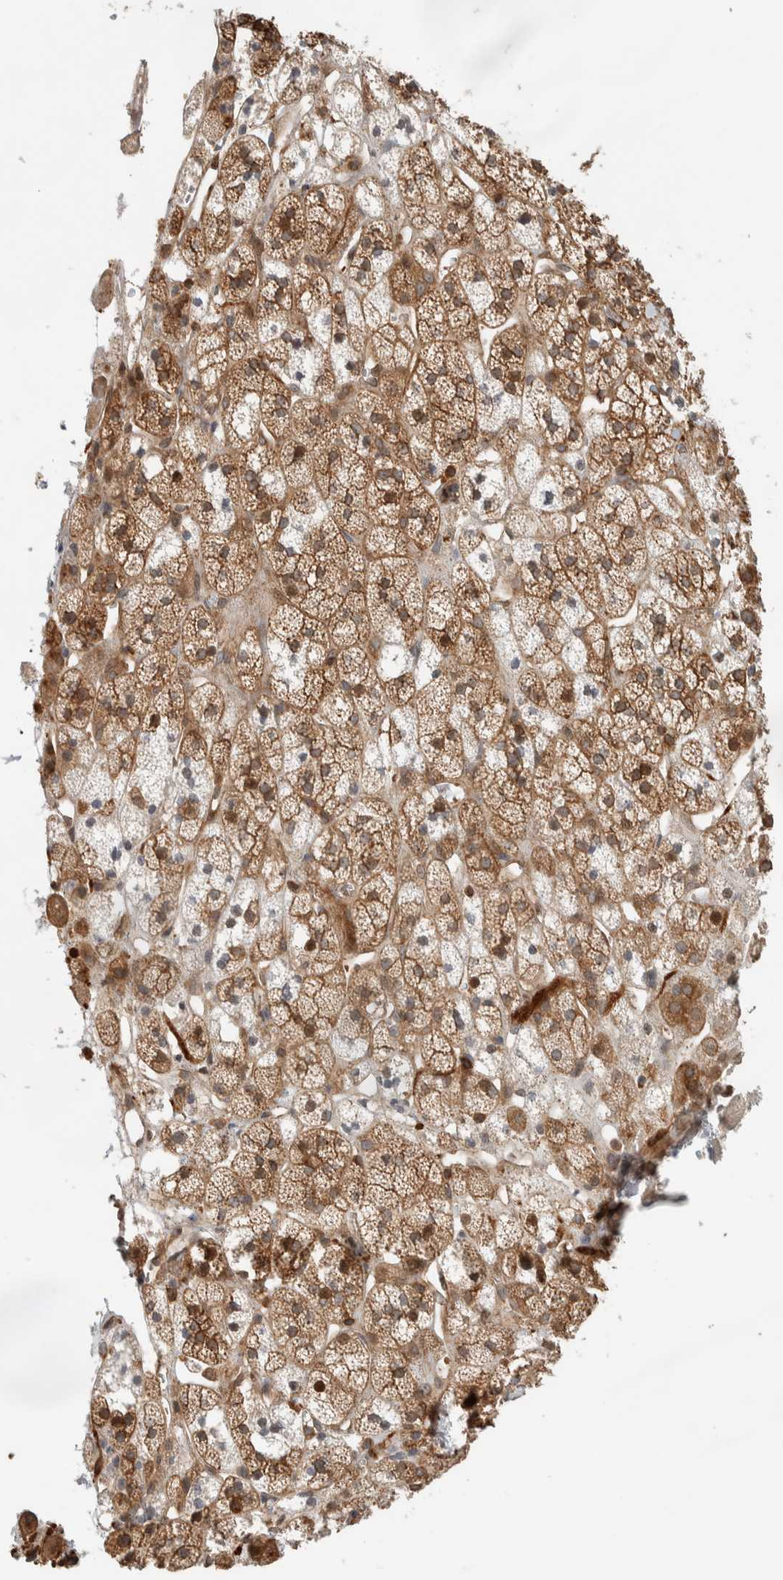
{"staining": {"intensity": "moderate", "quantity": ">75%", "location": "cytoplasmic/membranous"}, "tissue": "adrenal gland", "cell_type": "Glandular cells", "image_type": "normal", "snomed": [{"axis": "morphology", "description": "Normal tissue, NOS"}, {"axis": "topography", "description": "Adrenal gland"}], "caption": "This micrograph shows immunohistochemistry staining of benign human adrenal gland, with medium moderate cytoplasmic/membranous positivity in about >75% of glandular cells.", "gene": "CNTROB", "patient": {"sex": "male", "age": 56}}